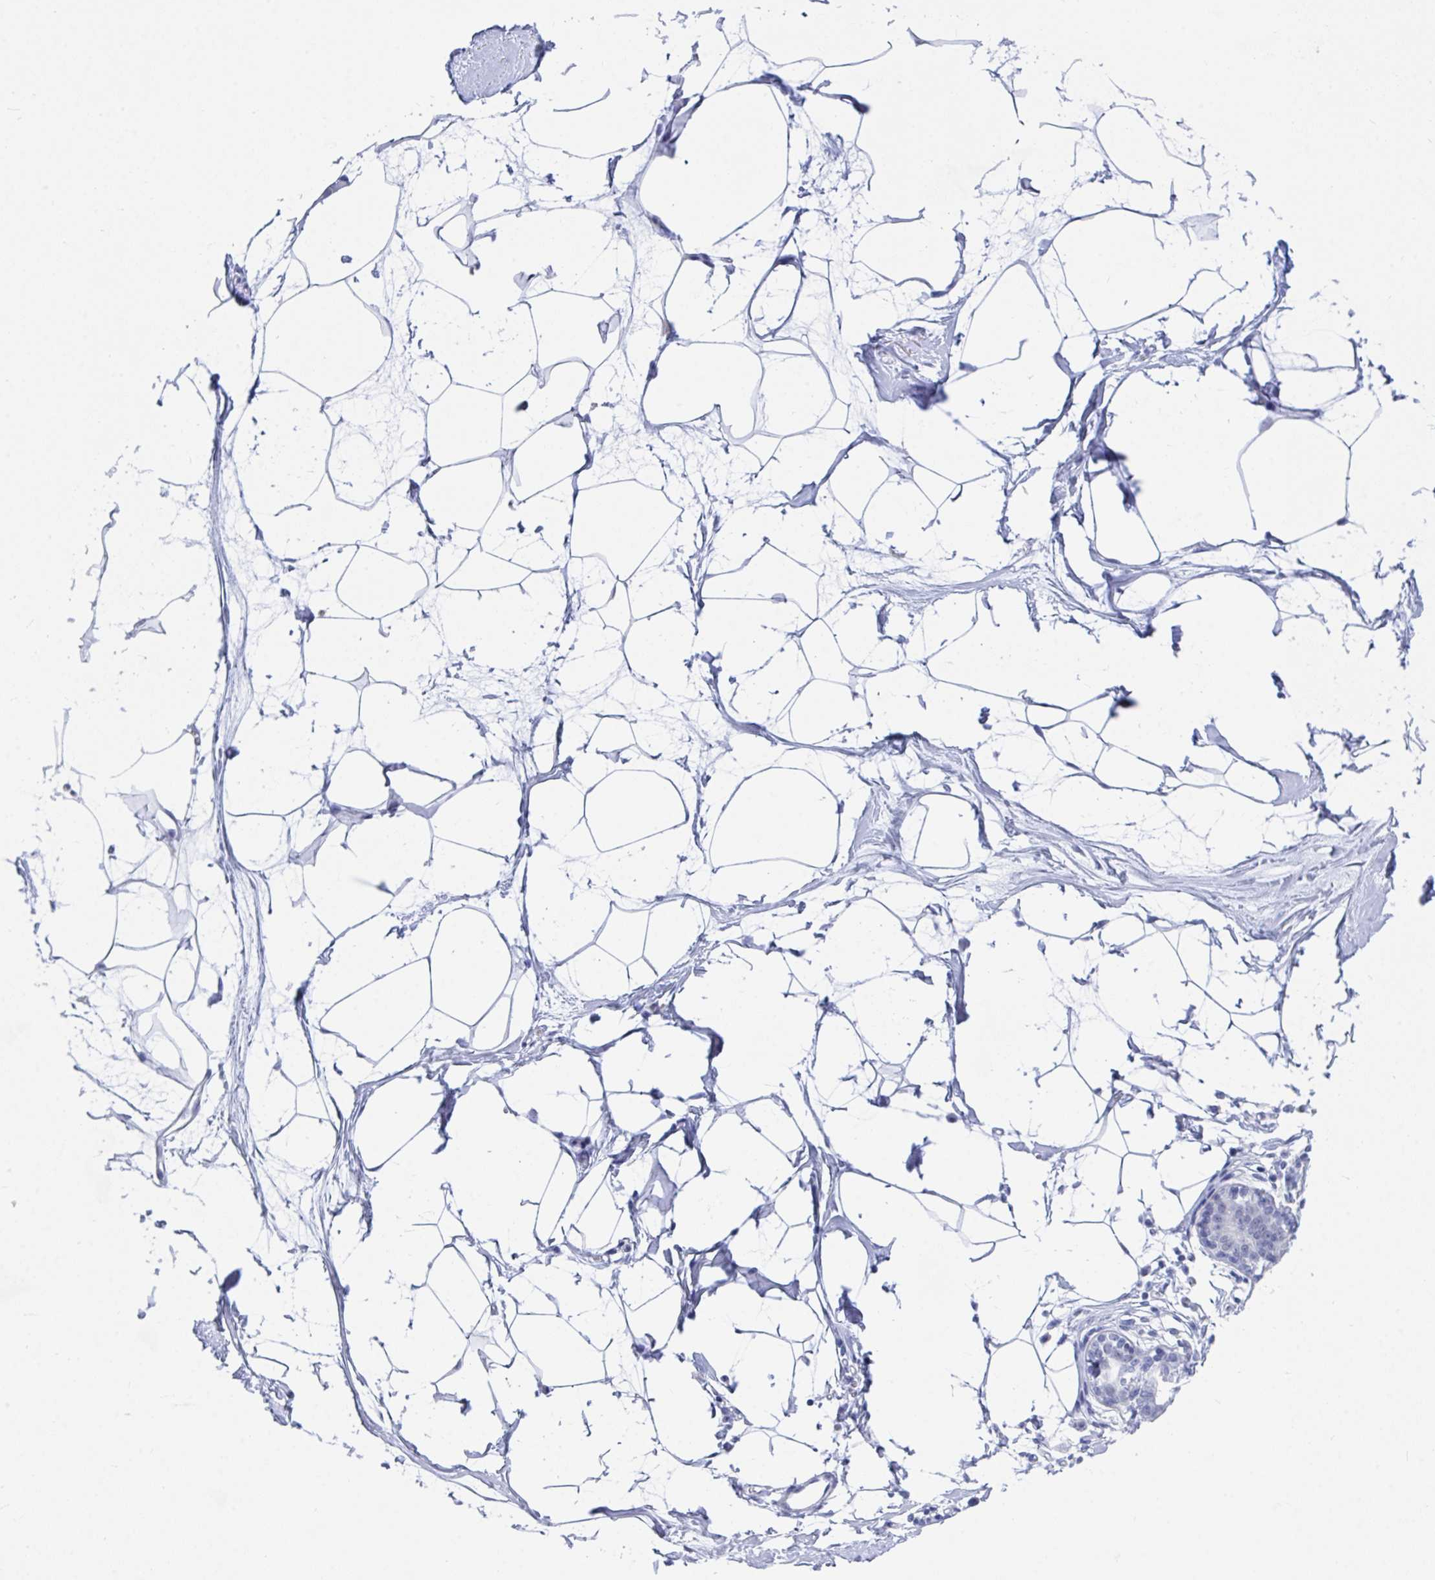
{"staining": {"intensity": "negative", "quantity": "none", "location": "none"}, "tissue": "breast", "cell_type": "Adipocytes", "image_type": "normal", "snomed": [{"axis": "morphology", "description": "Normal tissue, NOS"}, {"axis": "topography", "description": "Breast"}], "caption": "Adipocytes show no significant positivity in benign breast.", "gene": "DAOA", "patient": {"sex": "female", "age": 45}}